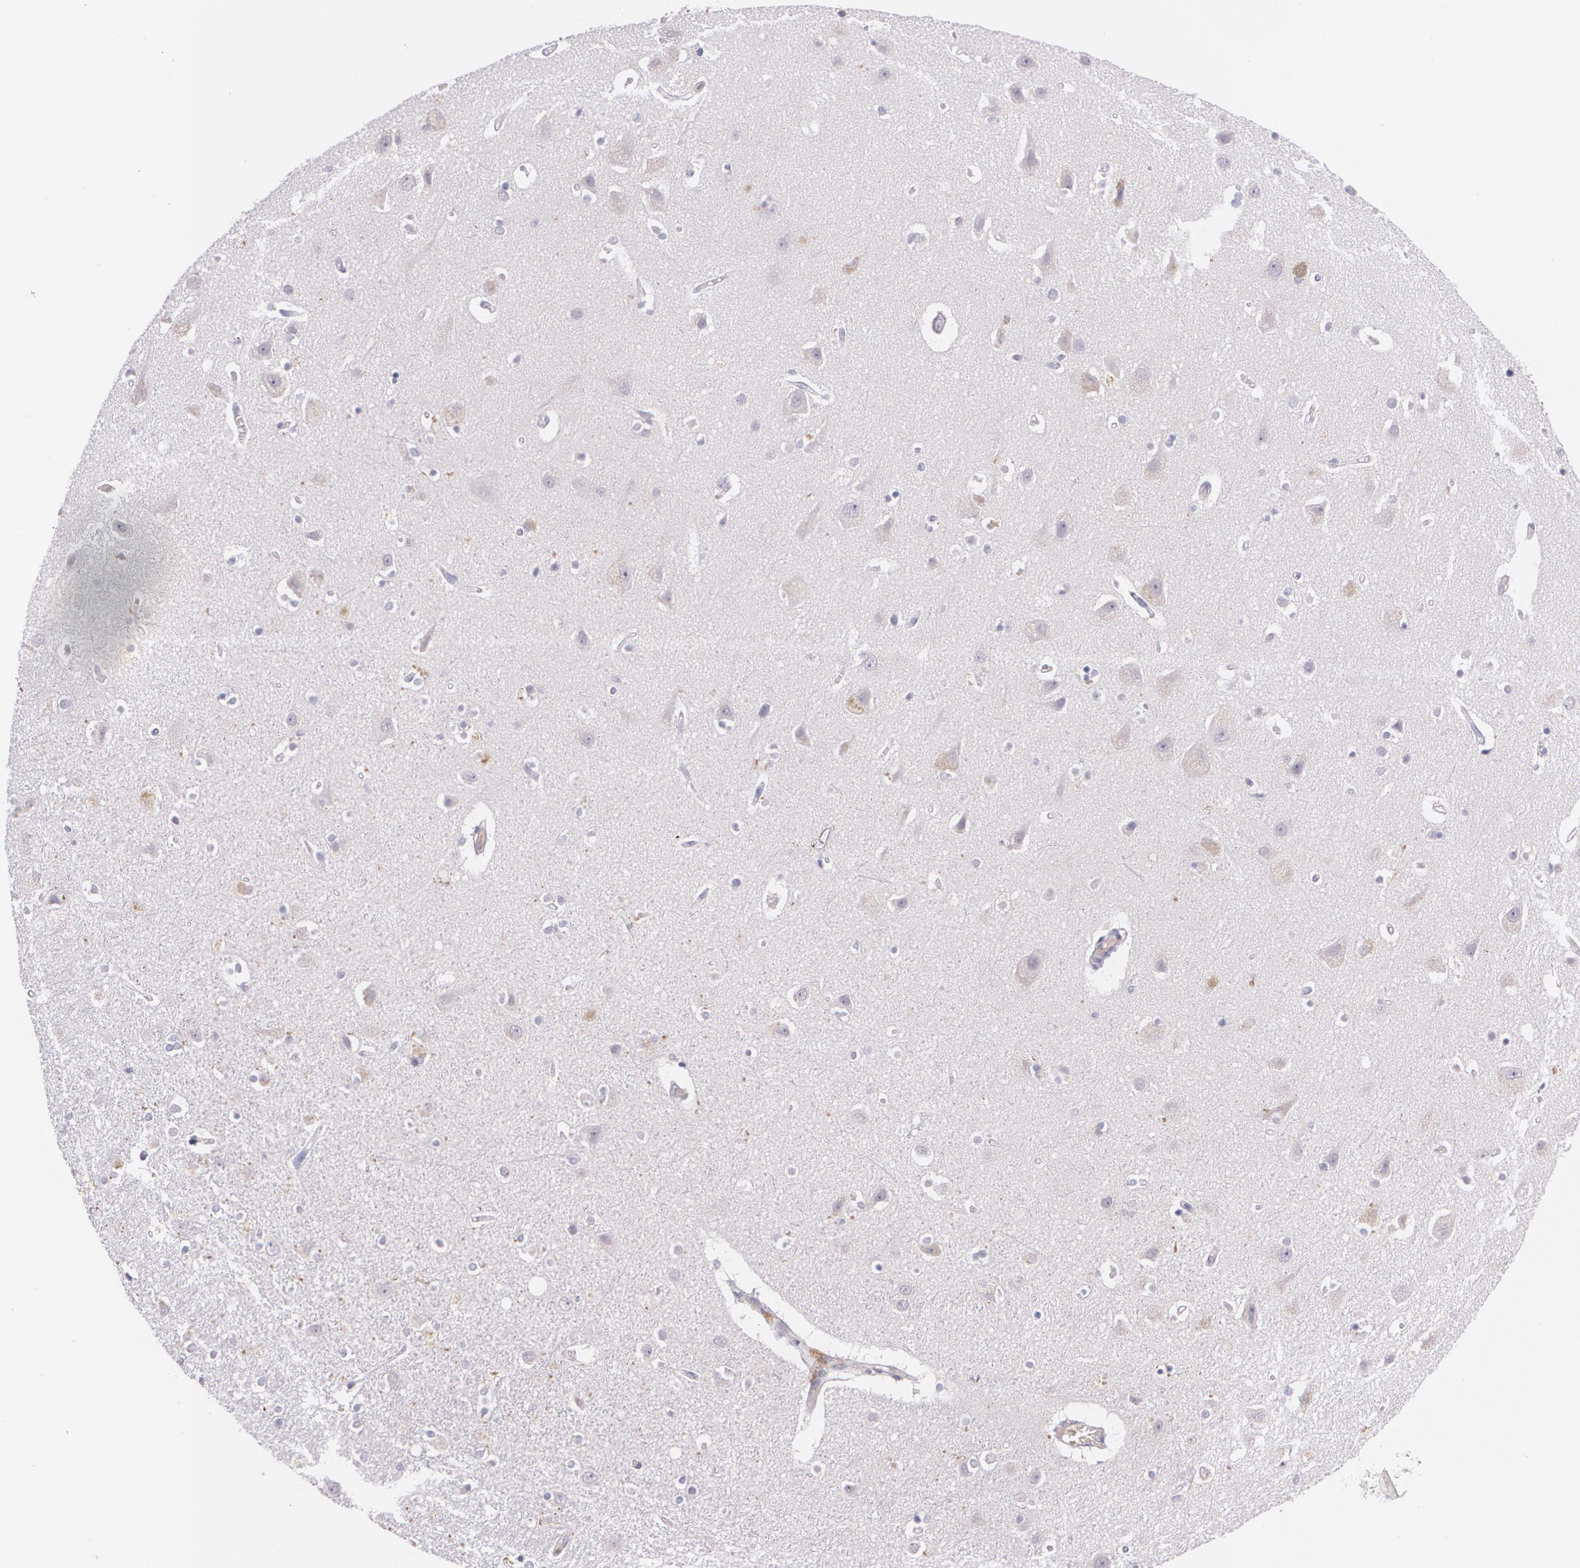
{"staining": {"intensity": "negative", "quantity": "none", "location": "none"}, "tissue": "caudate", "cell_type": "Glial cells", "image_type": "normal", "snomed": [{"axis": "morphology", "description": "Normal tissue, NOS"}, {"axis": "topography", "description": "Lateral ventricle wall"}], "caption": "Benign caudate was stained to show a protein in brown. There is no significant staining in glial cells. (DAB (3,3'-diaminobenzidine) immunohistochemistry with hematoxylin counter stain).", "gene": "TM4SF1", "patient": {"sex": "female", "age": 54}}